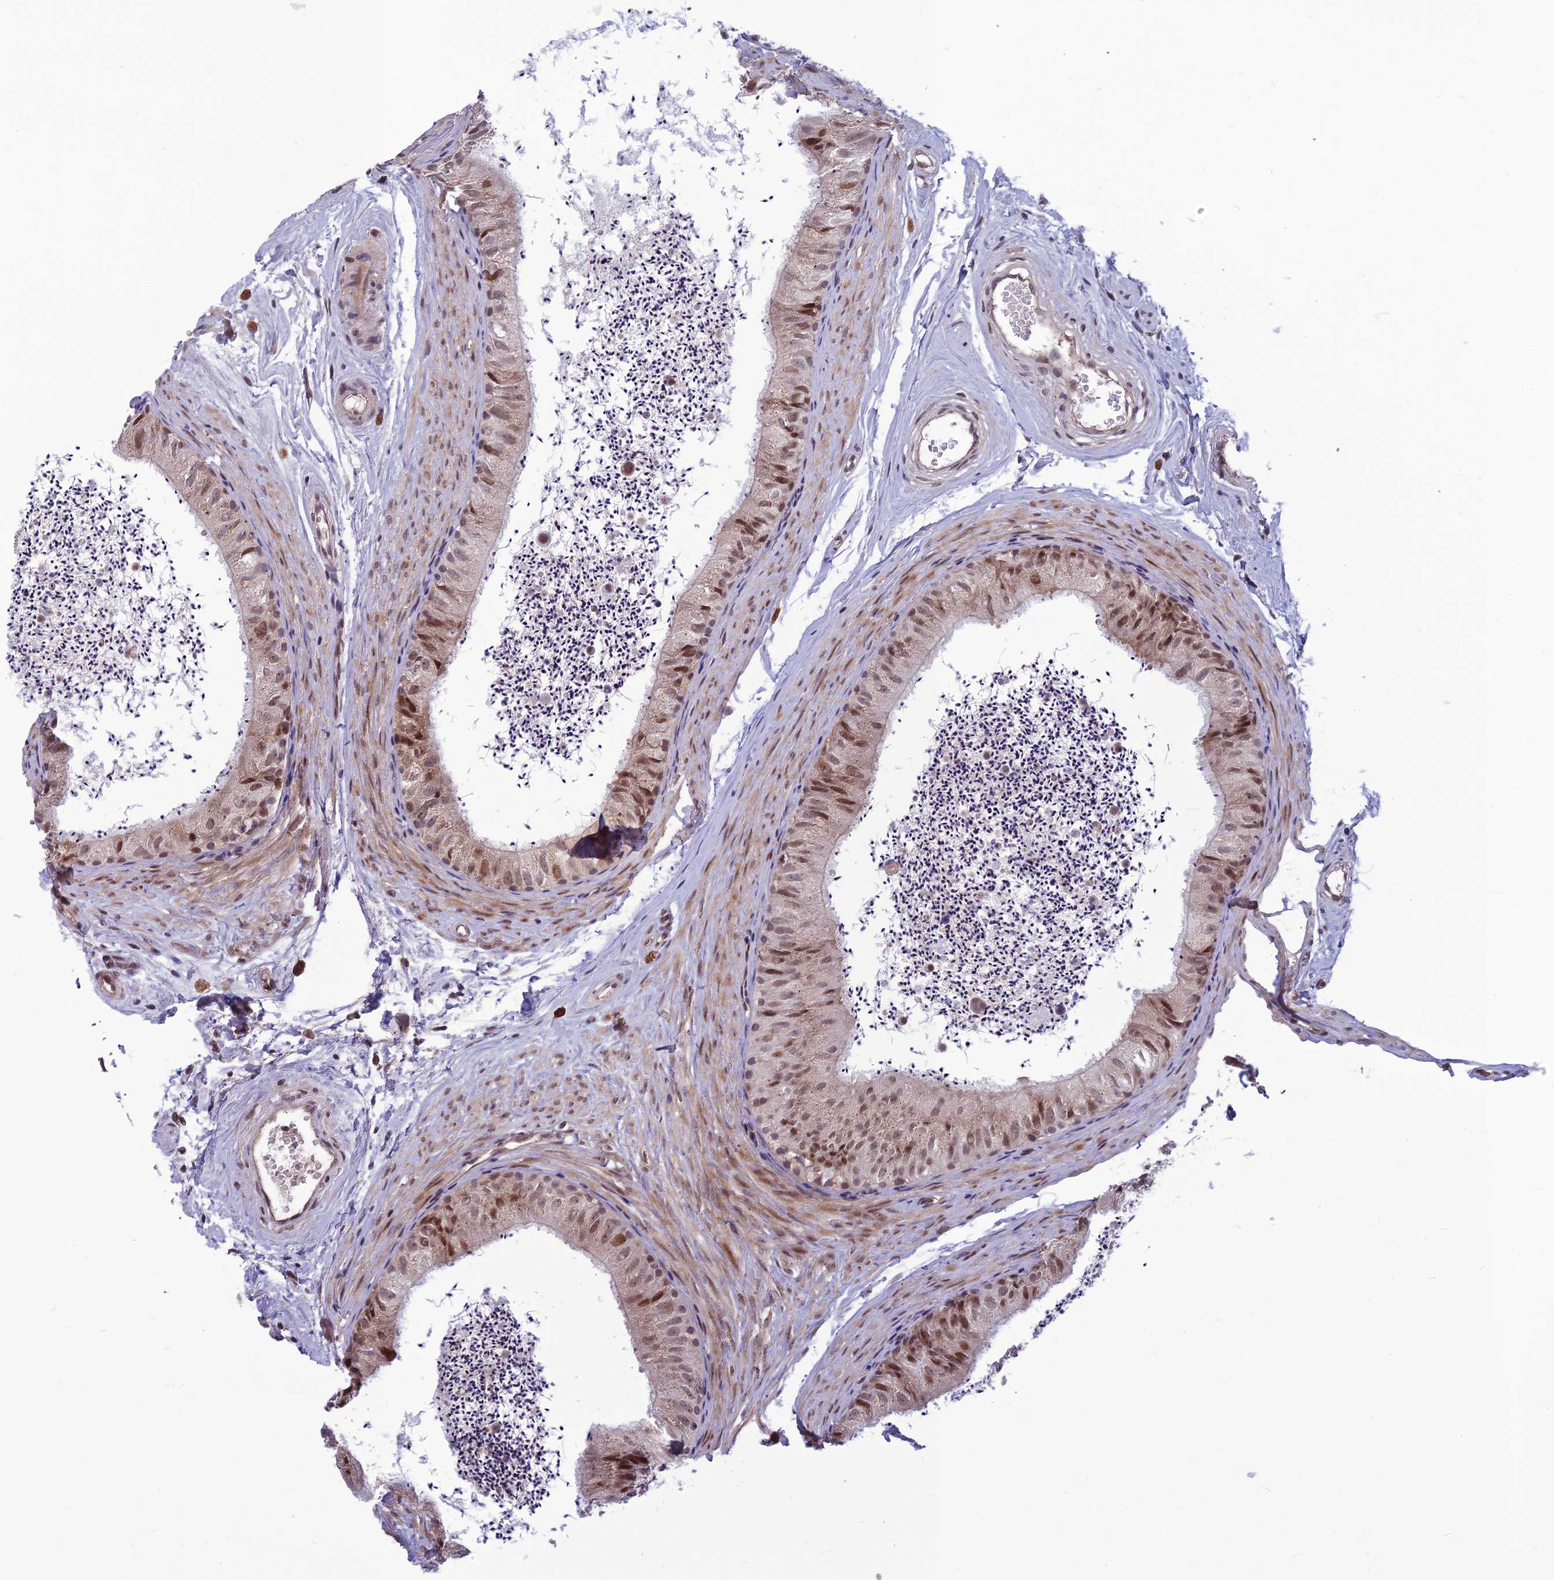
{"staining": {"intensity": "moderate", "quantity": "25%-75%", "location": "nuclear"}, "tissue": "epididymis", "cell_type": "Glandular cells", "image_type": "normal", "snomed": [{"axis": "morphology", "description": "Normal tissue, NOS"}, {"axis": "topography", "description": "Epididymis"}], "caption": "Immunohistochemical staining of unremarkable epididymis displays moderate nuclear protein staining in approximately 25%-75% of glandular cells.", "gene": "FBRS", "patient": {"sex": "male", "age": 56}}